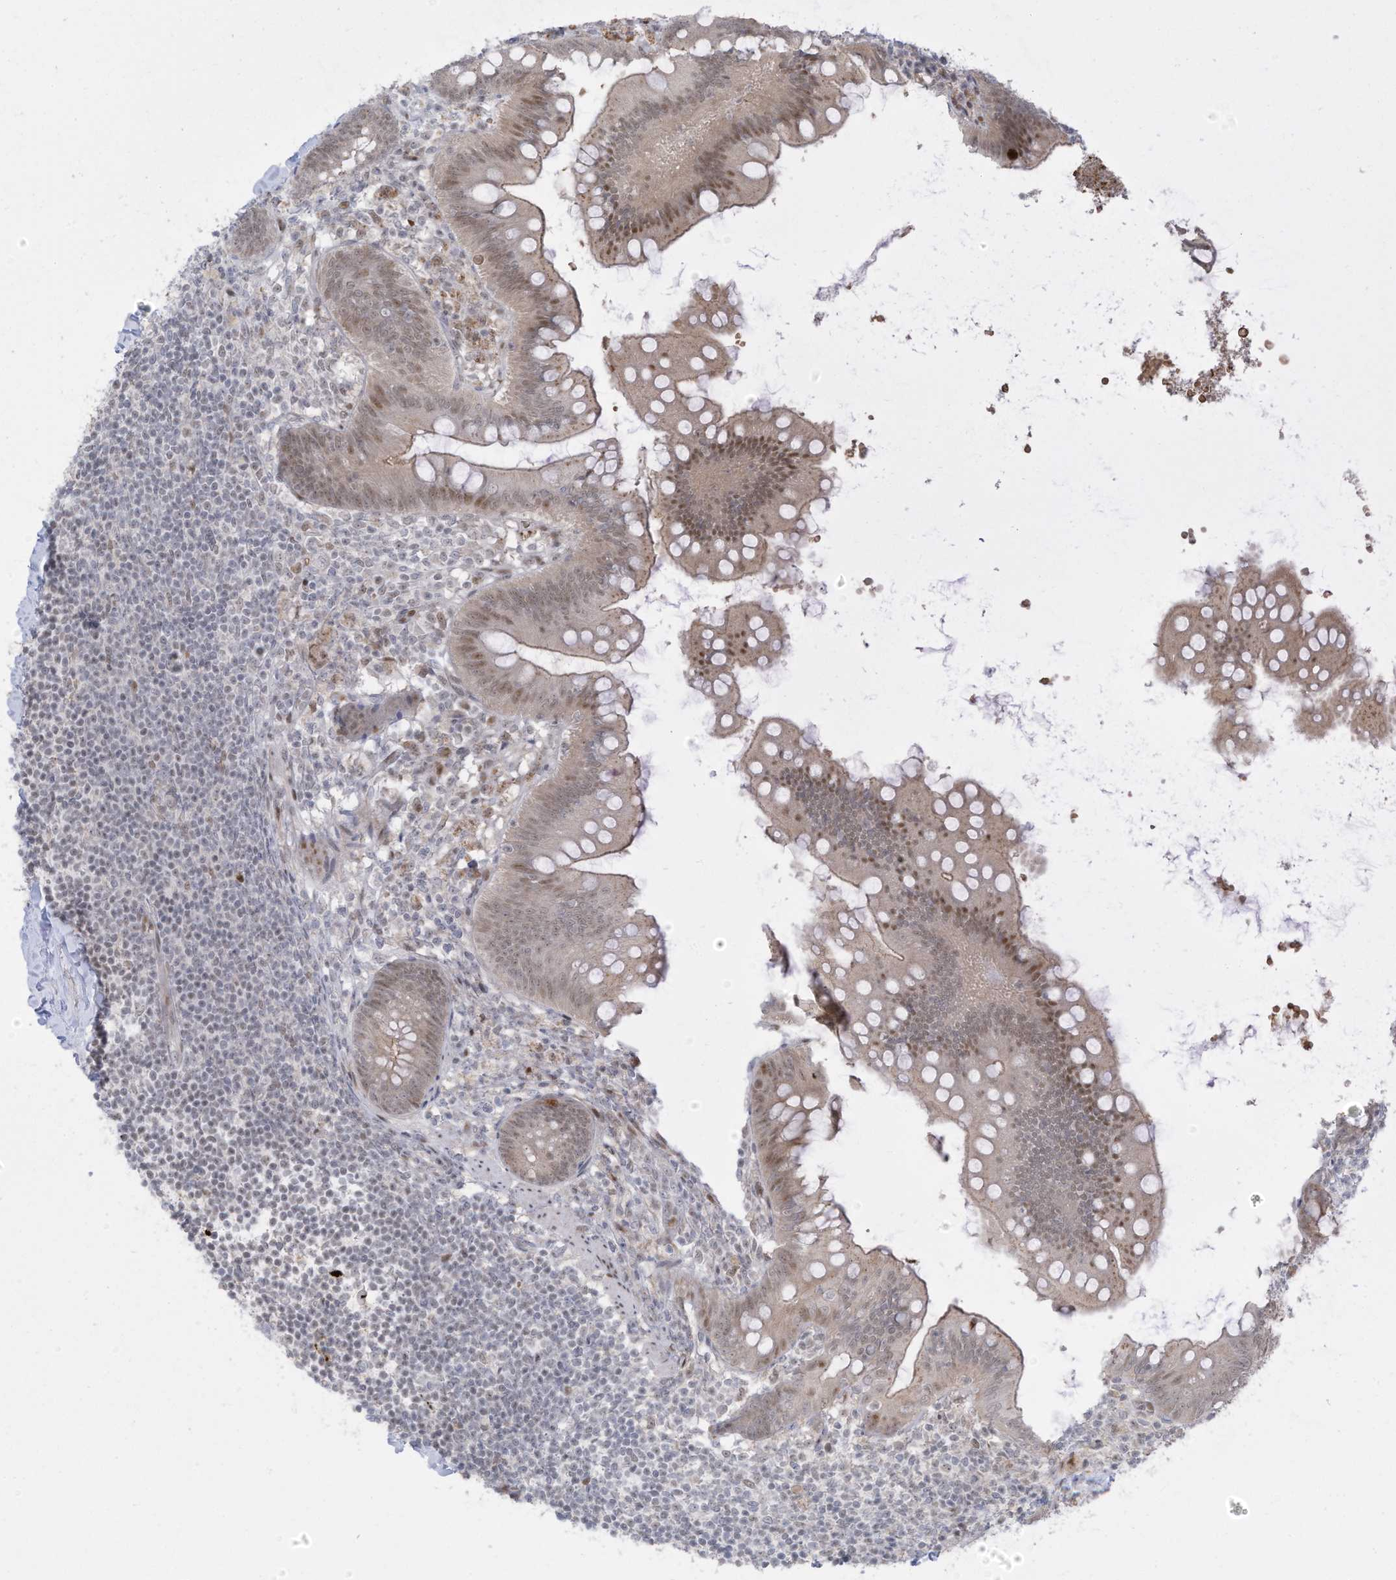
{"staining": {"intensity": "weak", "quantity": "25%-75%", "location": "nuclear"}, "tissue": "appendix", "cell_type": "Glandular cells", "image_type": "normal", "snomed": [{"axis": "morphology", "description": "Normal tissue, NOS"}, {"axis": "topography", "description": "Appendix"}], "caption": "DAB immunohistochemical staining of benign appendix exhibits weak nuclear protein expression in approximately 25%-75% of glandular cells. The protein of interest is stained brown, and the nuclei are stained in blue (DAB (3,3'-diaminobenzidine) IHC with brightfield microscopy, high magnification).", "gene": "ZCWPW2", "patient": {"sex": "female", "age": 62}}